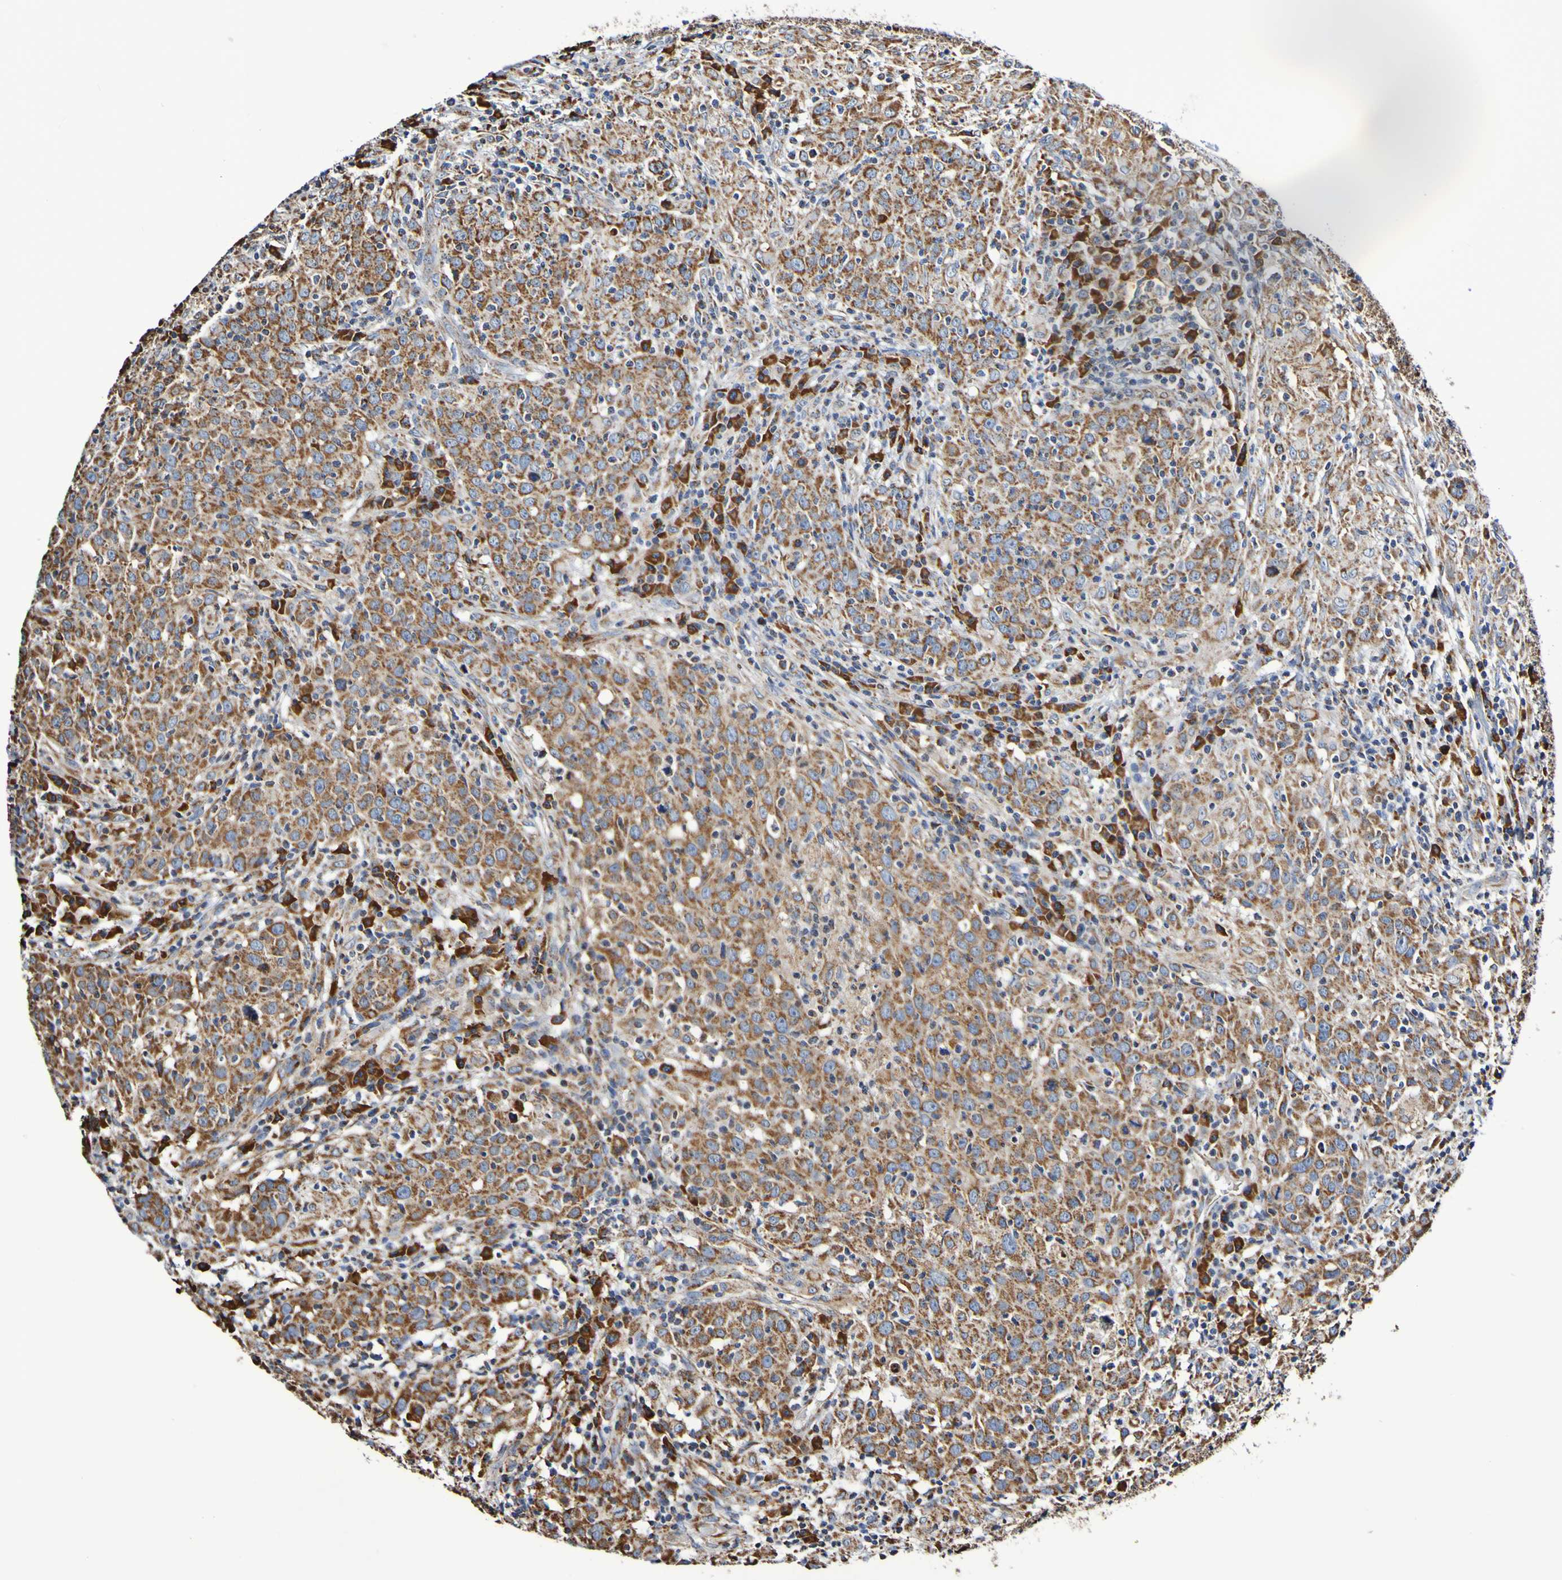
{"staining": {"intensity": "strong", "quantity": ">75%", "location": "cytoplasmic/membranous"}, "tissue": "head and neck cancer", "cell_type": "Tumor cells", "image_type": "cancer", "snomed": [{"axis": "morphology", "description": "Adenocarcinoma, NOS"}, {"axis": "topography", "description": "Salivary gland"}, {"axis": "topography", "description": "Head-Neck"}], "caption": "Immunohistochemistry (IHC) staining of adenocarcinoma (head and neck), which reveals high levels of strong cytoplasmic/membranous expression in about >75% of tumor cells indicating strong cytoplasmic/membranous protein positivity. The staining was performed using DAB (3,3'-diaminobenzidine) (brown) for protein detection and nuclei were counterstained in hematoxylin (blue).", "gene": "IL18R1", "patient": {"sex": "female", "age": 65}}